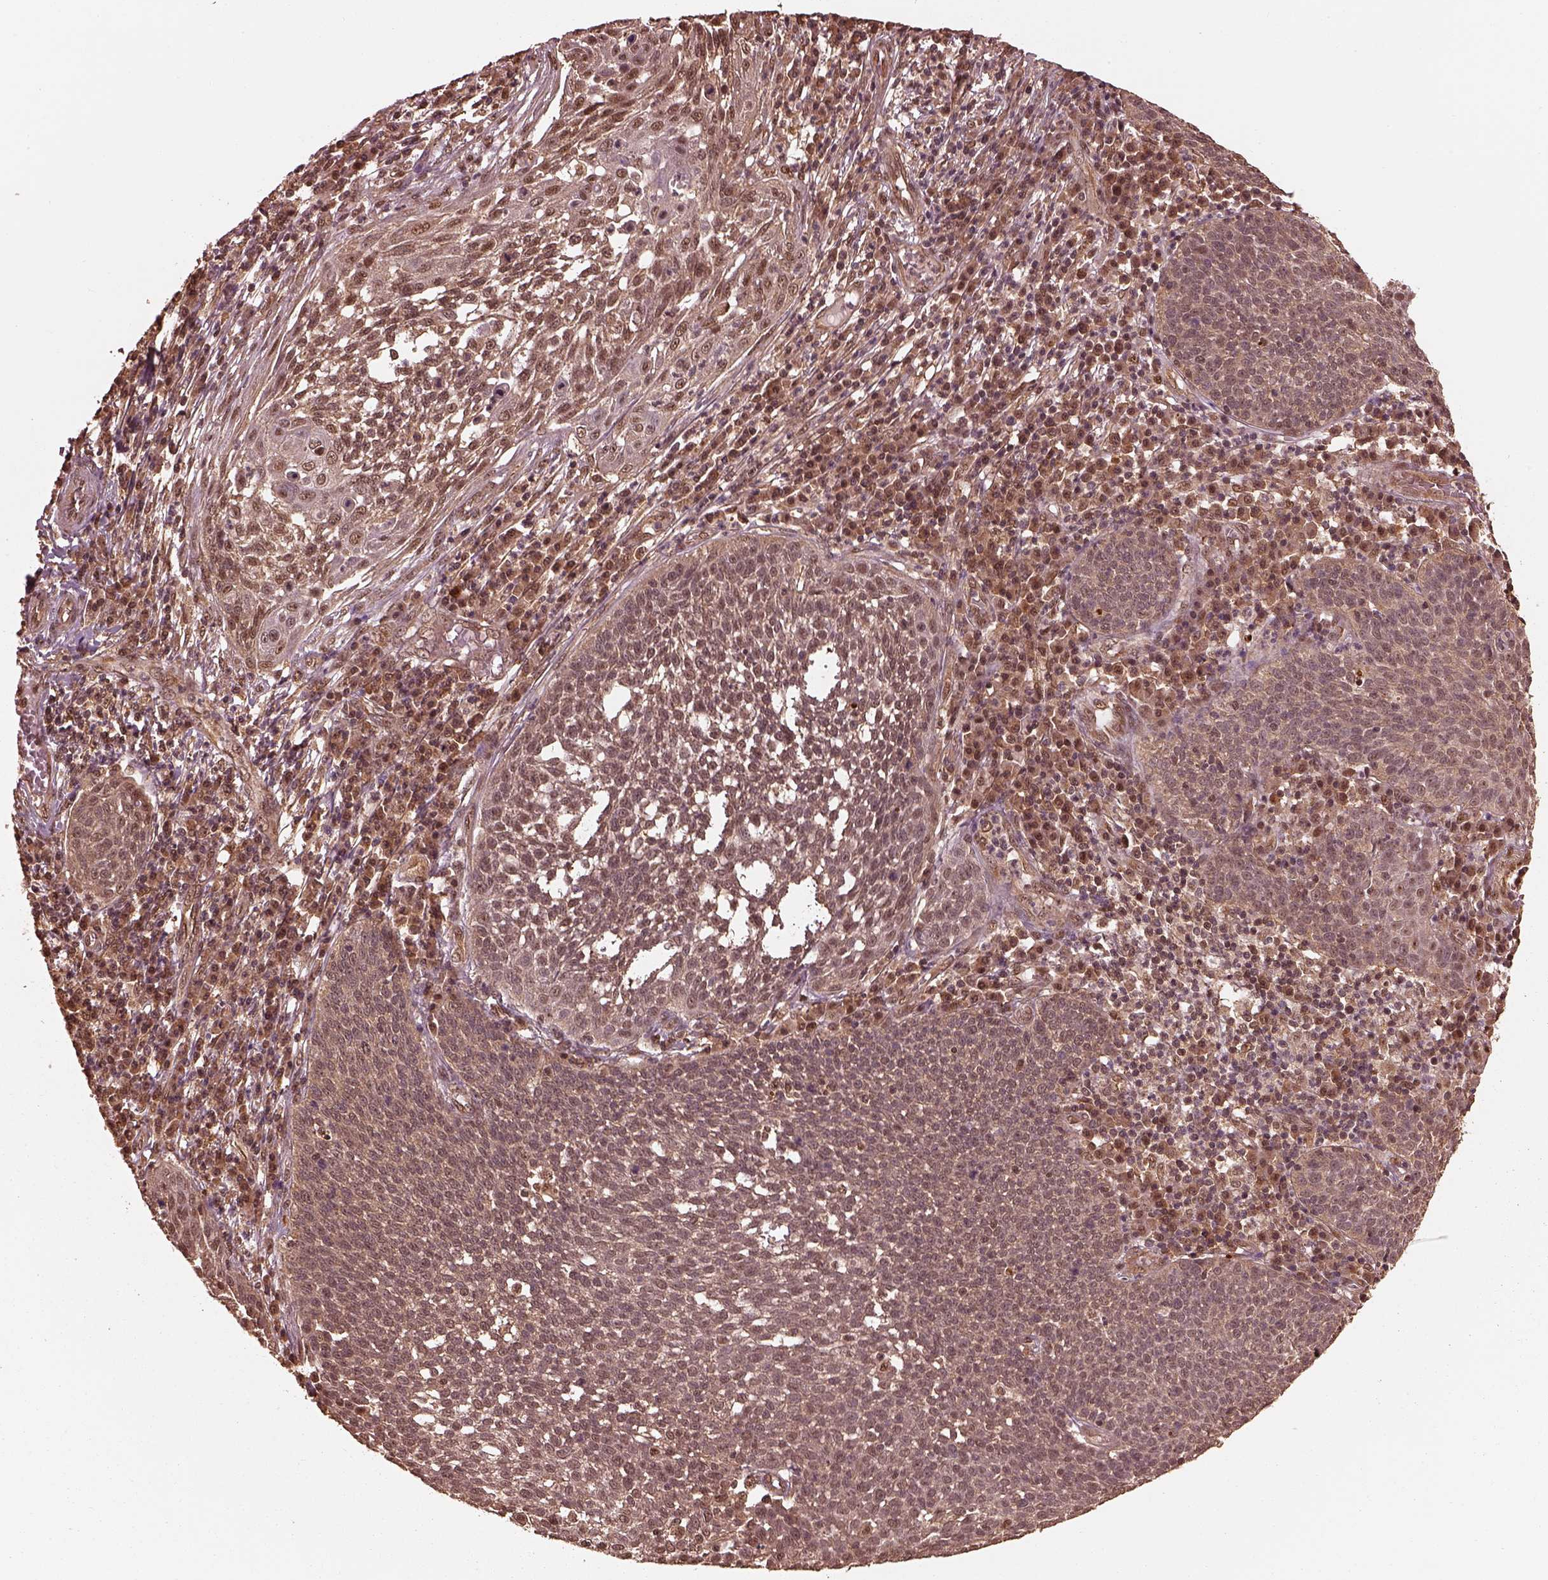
{"staining": {"intensity": "weak", "quantity": "25%-75%", "location": "cytoplasmic/membranous"}, "tissue": "cervical cancer", "cell_type": "Tumor cells", "image_type": "cancer", "snomed": [{"axis": "morphology", "description": "Squamous cell carcinoma, NOS"}, {"axis": "topography", "description": "Cervix"}], "caption": "Immunohistochemical staining of cervical squamous cell carcinoma demonstrates low levels of weak cytoplasmic/membranous positivity in approximately 25%-75% of tumor cells.", "gene": "PSMC5", "patient": {"sex": "female", "age": 34}}